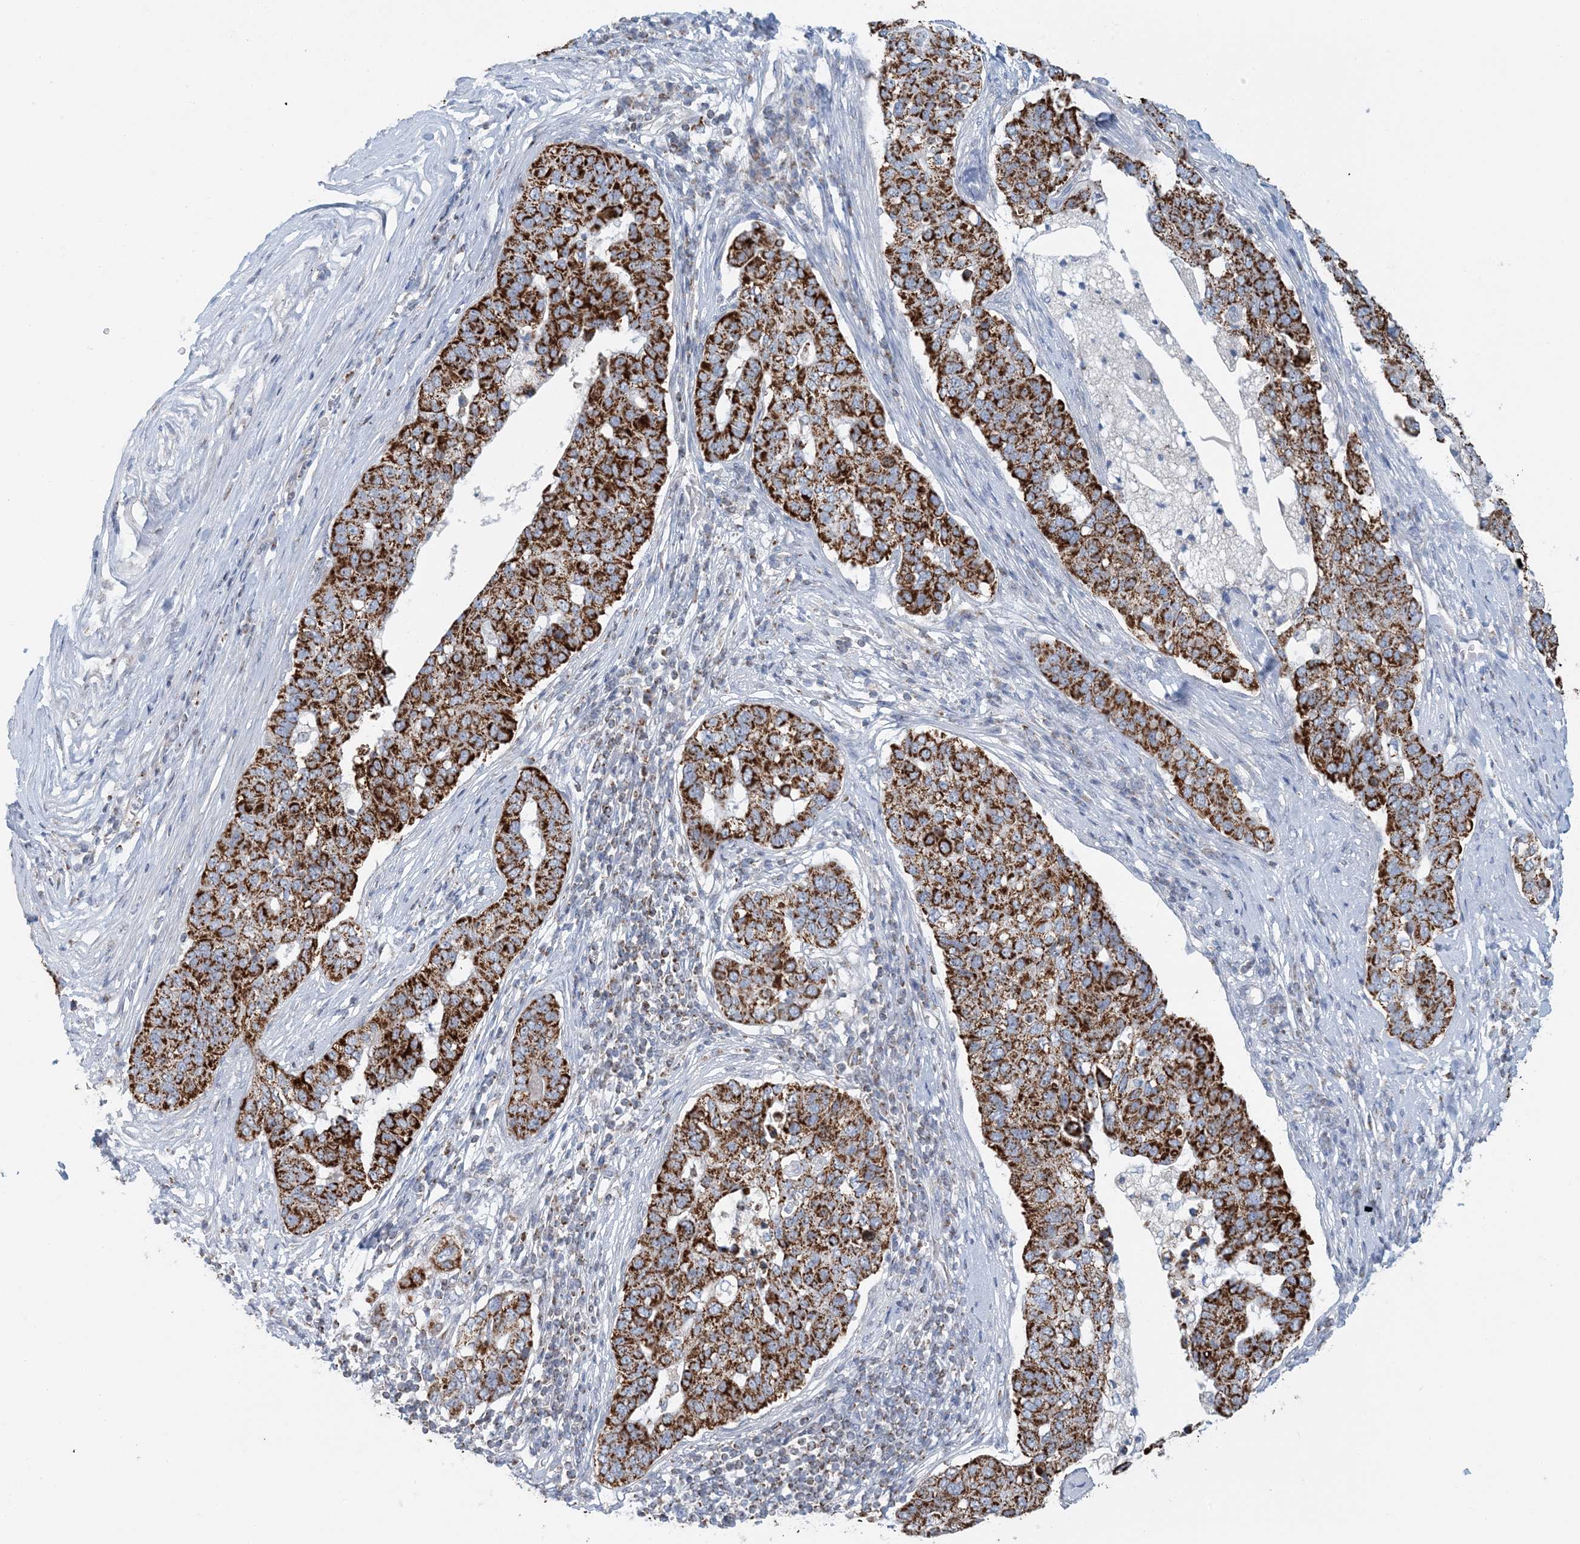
{"staining": {"intensity": "strong", "quantity": ">75%", "location": "cytoplasmic/membranous"}, "tissue": "pancreatic cancer", "cell_type": "Tumor cells", "image_type": "cancer", "snomed": [{"axis": "morphology", "description": "Adenocarcinoma, NOS"}, {"axis": "topography", "description": "Pancreas"}], "caption": "There is high levels of strong cytoplasmic/membranous staining in tumor cells of pancreatic adenocarcinoma, as demonstrated by immunohistochemical staining (brown color).", "gene": "BDH1", "patient": {"sex": "female", "age": 61}}